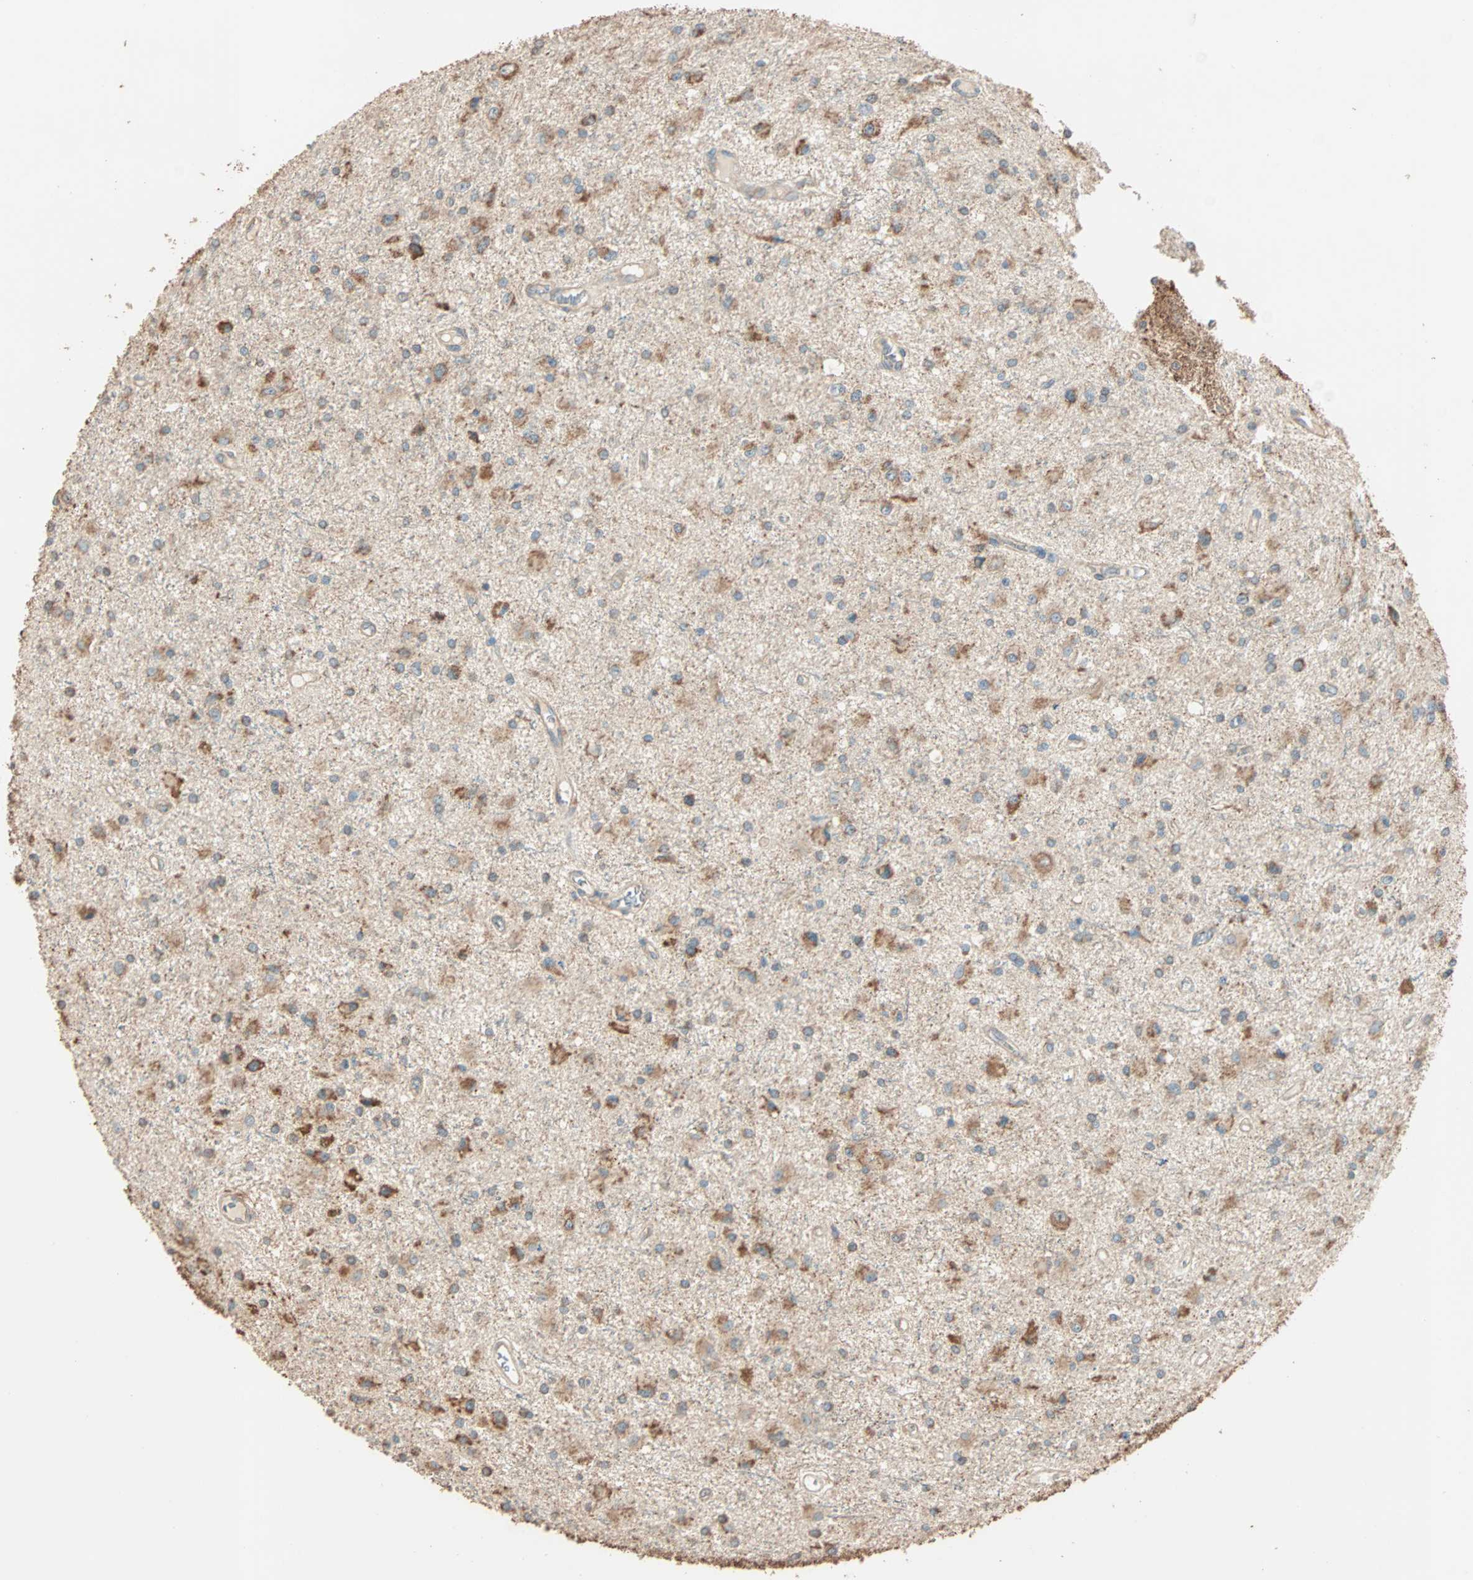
{"staining": {"intensity": "moderate", "quantity": ">75%", "location": "cytoplasmic/membranous"}, "tissue": "glioma", "cell_type": "Tumor cells", "image_type": "cancer", "snomed": [{"axis": "morphology", "description": "Glioma, malignant, Low grade"}, {"axis": "topography", "description": "Brain"}], "caption": "Tumor cells display medium levels of moderate cytoplasmic/membranous expression in about >75% of cells in human malignant glioma (low-grade). The protein of interest is shown in brown color, while the nuclei are stained blue.", "gene": "EIF4G2", "patient": {"sex": "male", "age": 58}}